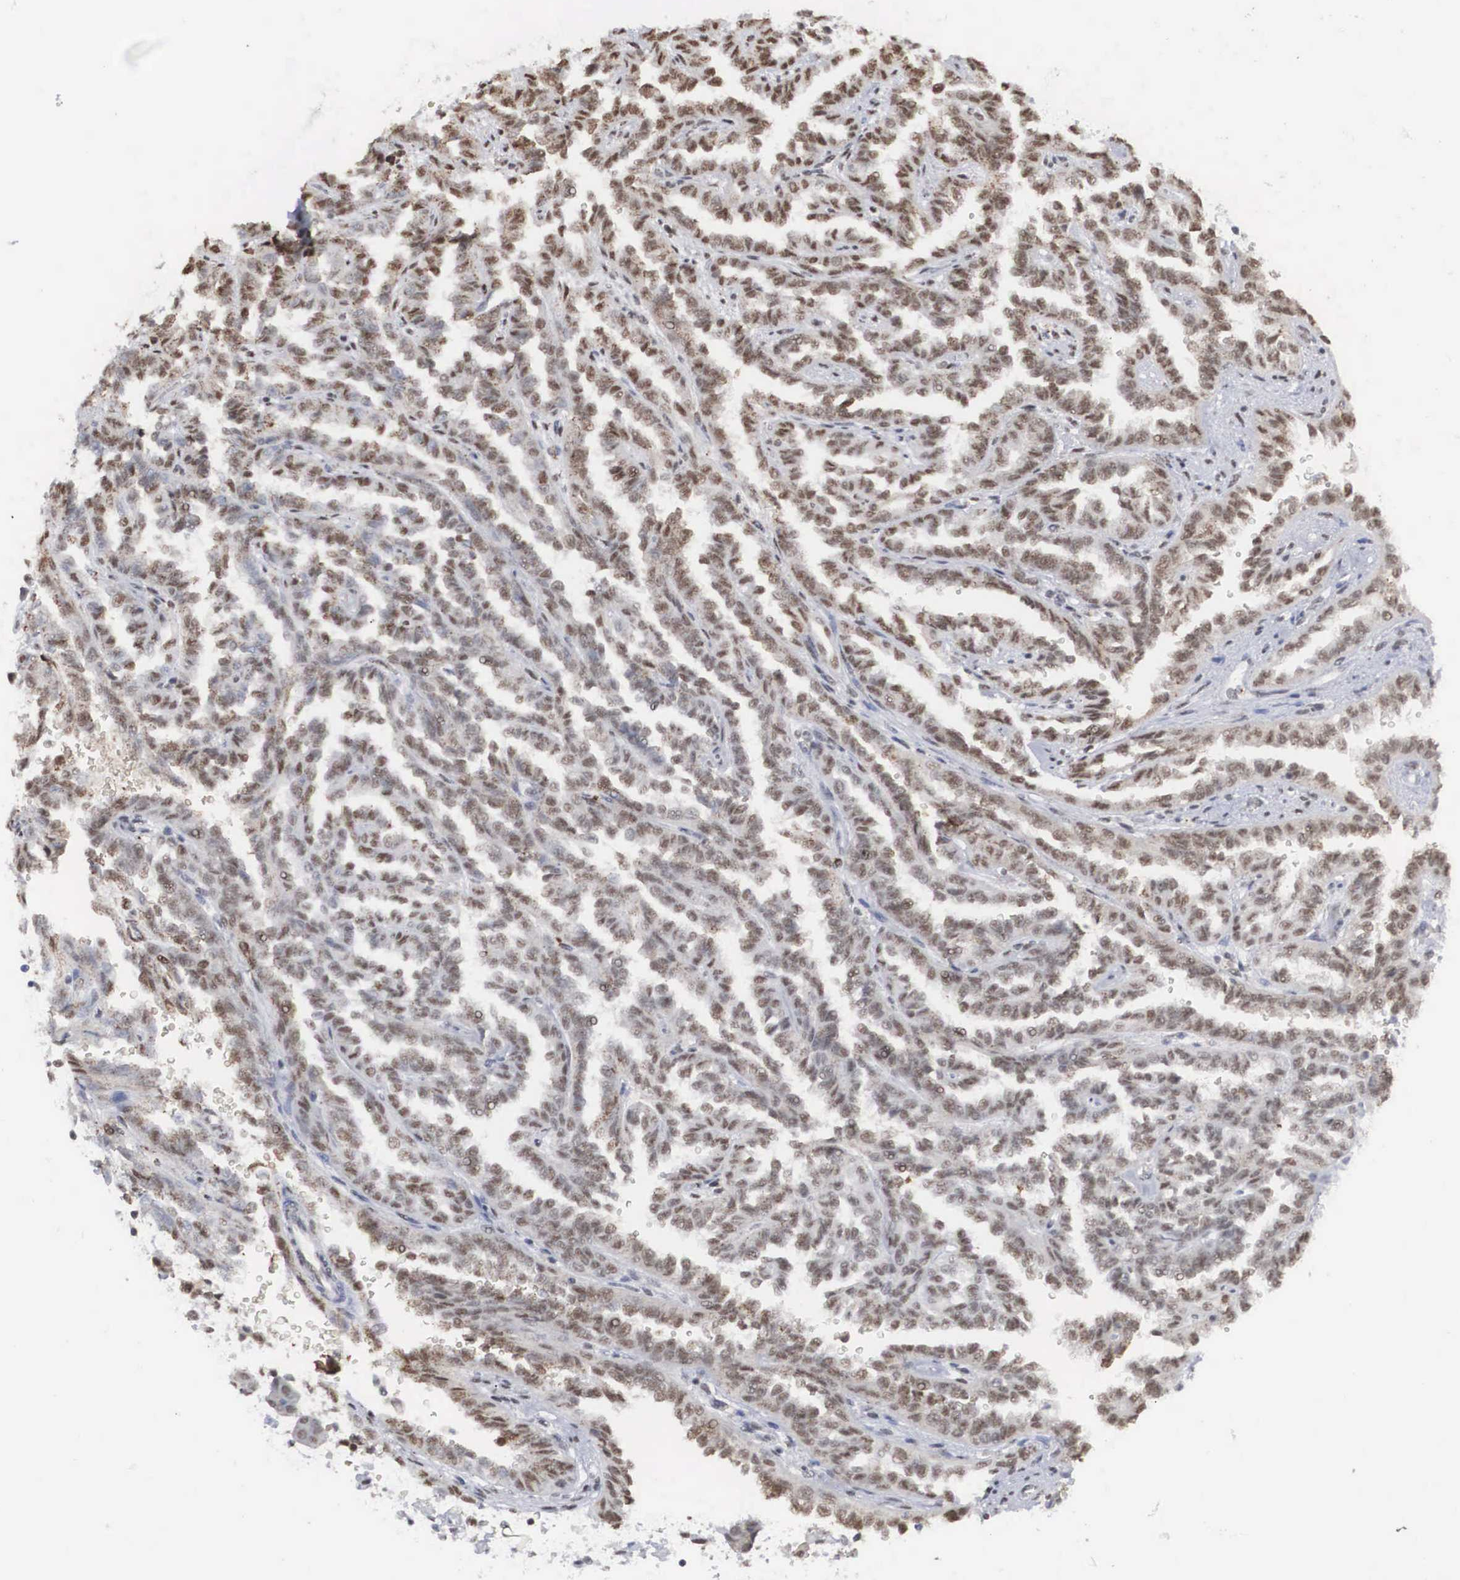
{"staining": {"intensity": "moderate", "quantity": "25%-75%", "location": "nuclear"}, "tissue": "renal cancer", "cell_type": "Tumor cells", "image_type": "cancer", "snomed": [{"axis": "morphology", "description": "Inflammation, NOS"}, {"axis": "morphology", "description": "Adenocarcinoma, NOS"}, {"axis": "topography", "description": "Kidney"}], "caption": "Renal adenocarcinoma stained with DAB (3,3'-diaminobenzidine) immunohistochemistry (IHC) demonstrates medium levels of moderate nuclear staining in approximately 25%-75% of tumor cells.", "gene": "AUTS2", "patient": {"sex": "male", "age": 68}}